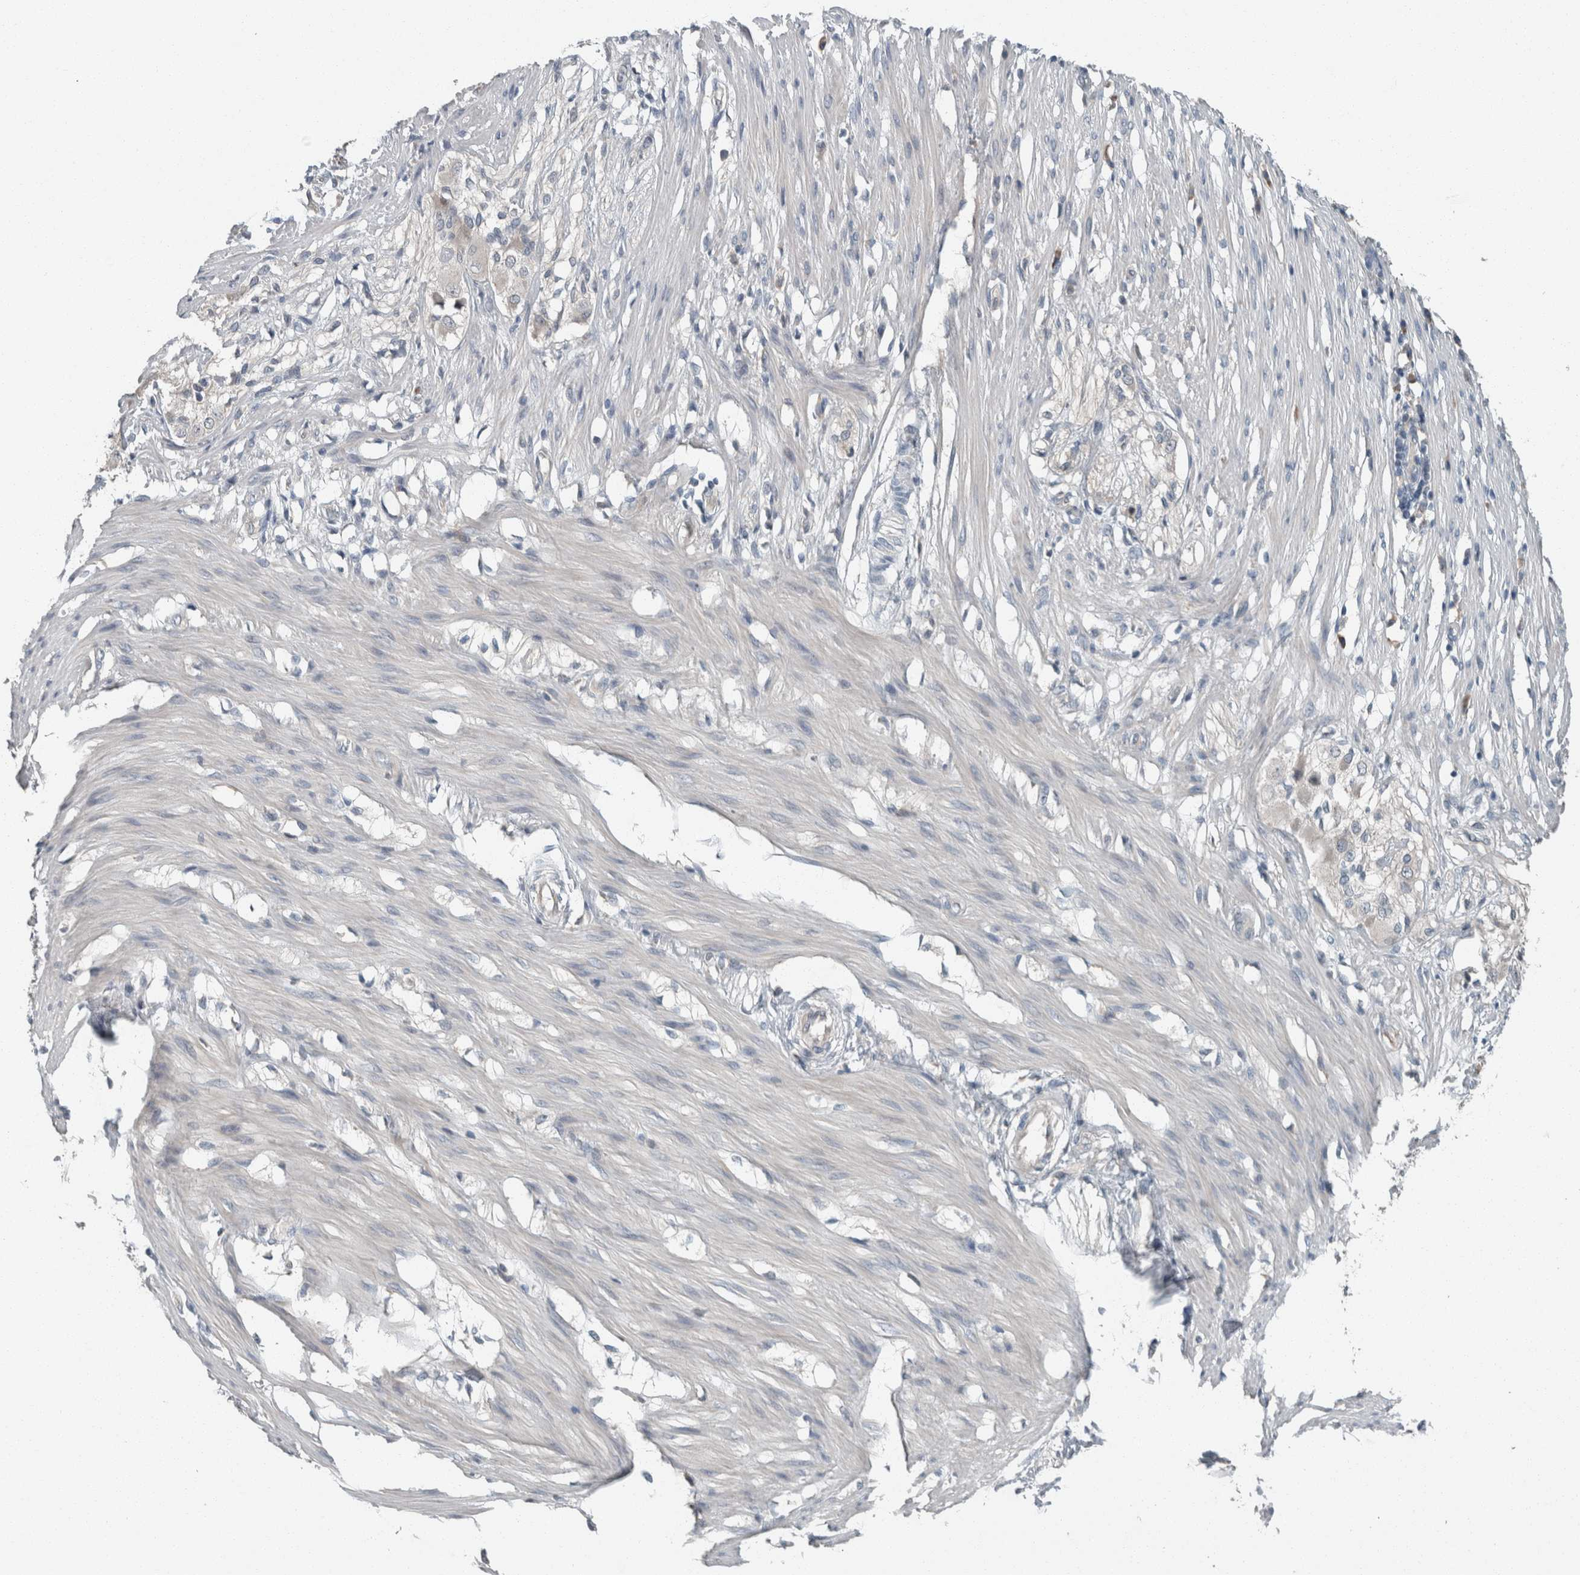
{"staining": {"intensity": "negative", "quantity": "none", "location": "none"}, "tissue": "smooth muscle", "cell_type": "Smooth muscle cells", "image_type": "normal", "snomed": [{"axis": "morphology", "description": "Normal tissue, NOS"}, {"axis": "morphology", "description": "Adenocarcinoma, NOS"}, {"axis": "topography", "description": "Smooth muscle"}, {"axis": "topography", "description": "Colon"}], "caption": "DAB immunohistochemical staining of normal human smooth muscle exhibits no significant positivity in smooth muscle cells. (DAB immunohistochemistry (IHC) visualized using brightfield microscopy, high magnification).", "gene": "KNTC1", "patient": {"sex": "male", "age": 14}}